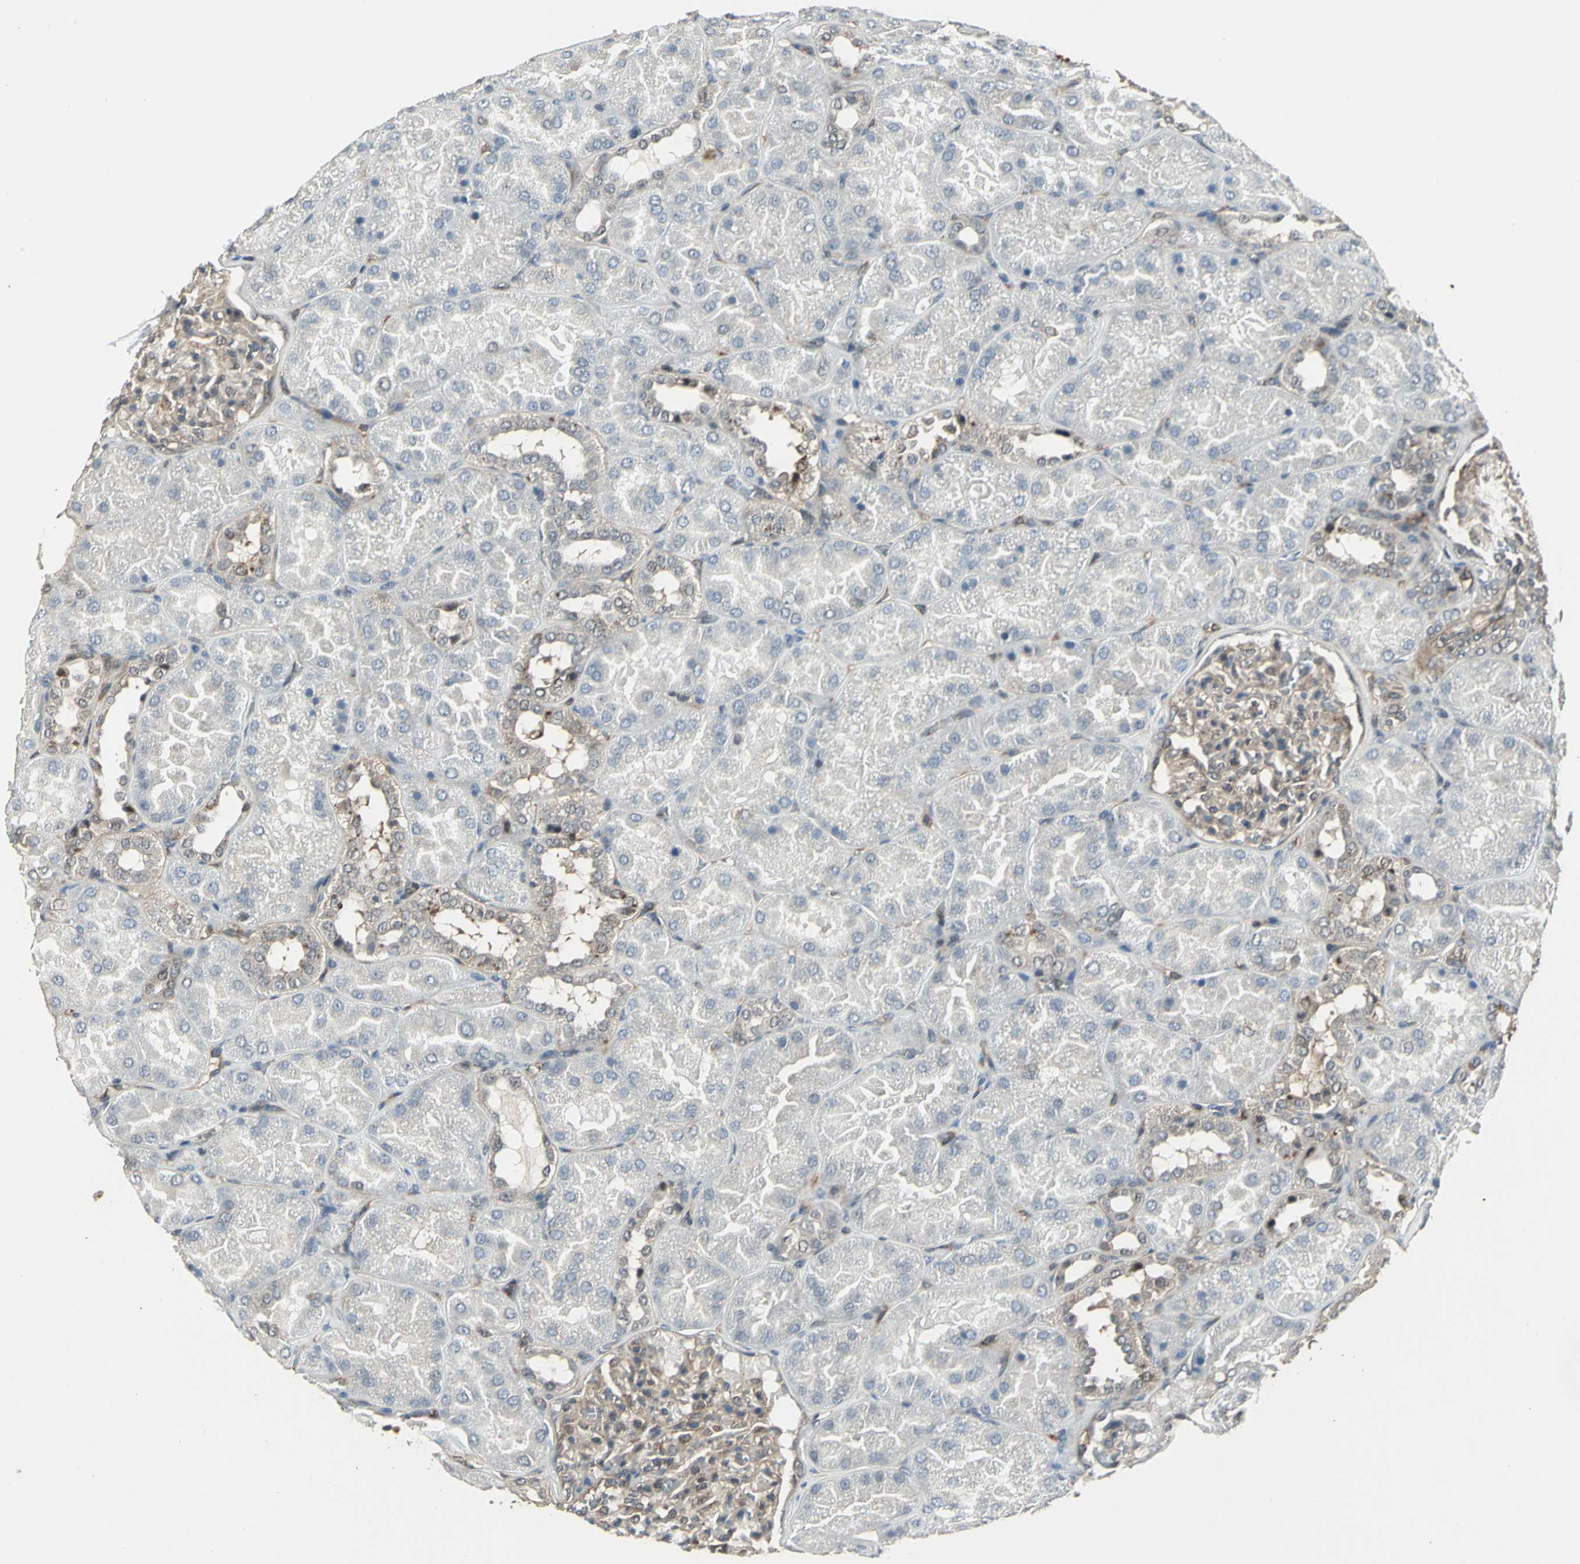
{"staining": {"intensity": "weak", "quantity": ">75%", "location": "cytoplasmic/membranous"}, "tissue": "kidney", "cell_type": "Cells in glomeruli", "image_type": "normal", "snomed": [{"axis": "morphology", "description": "Normal tissue, NOS"}, {"axis": "topography", "description": "Kidney"}], "caption": "Protein staining shows weak cytoplasmic/membranous staining in approximately >75% of cells in glomeruli in unremarkable kidney.", "gene": "PFDN1", "patient": {"sex": "male", "age": 28}}